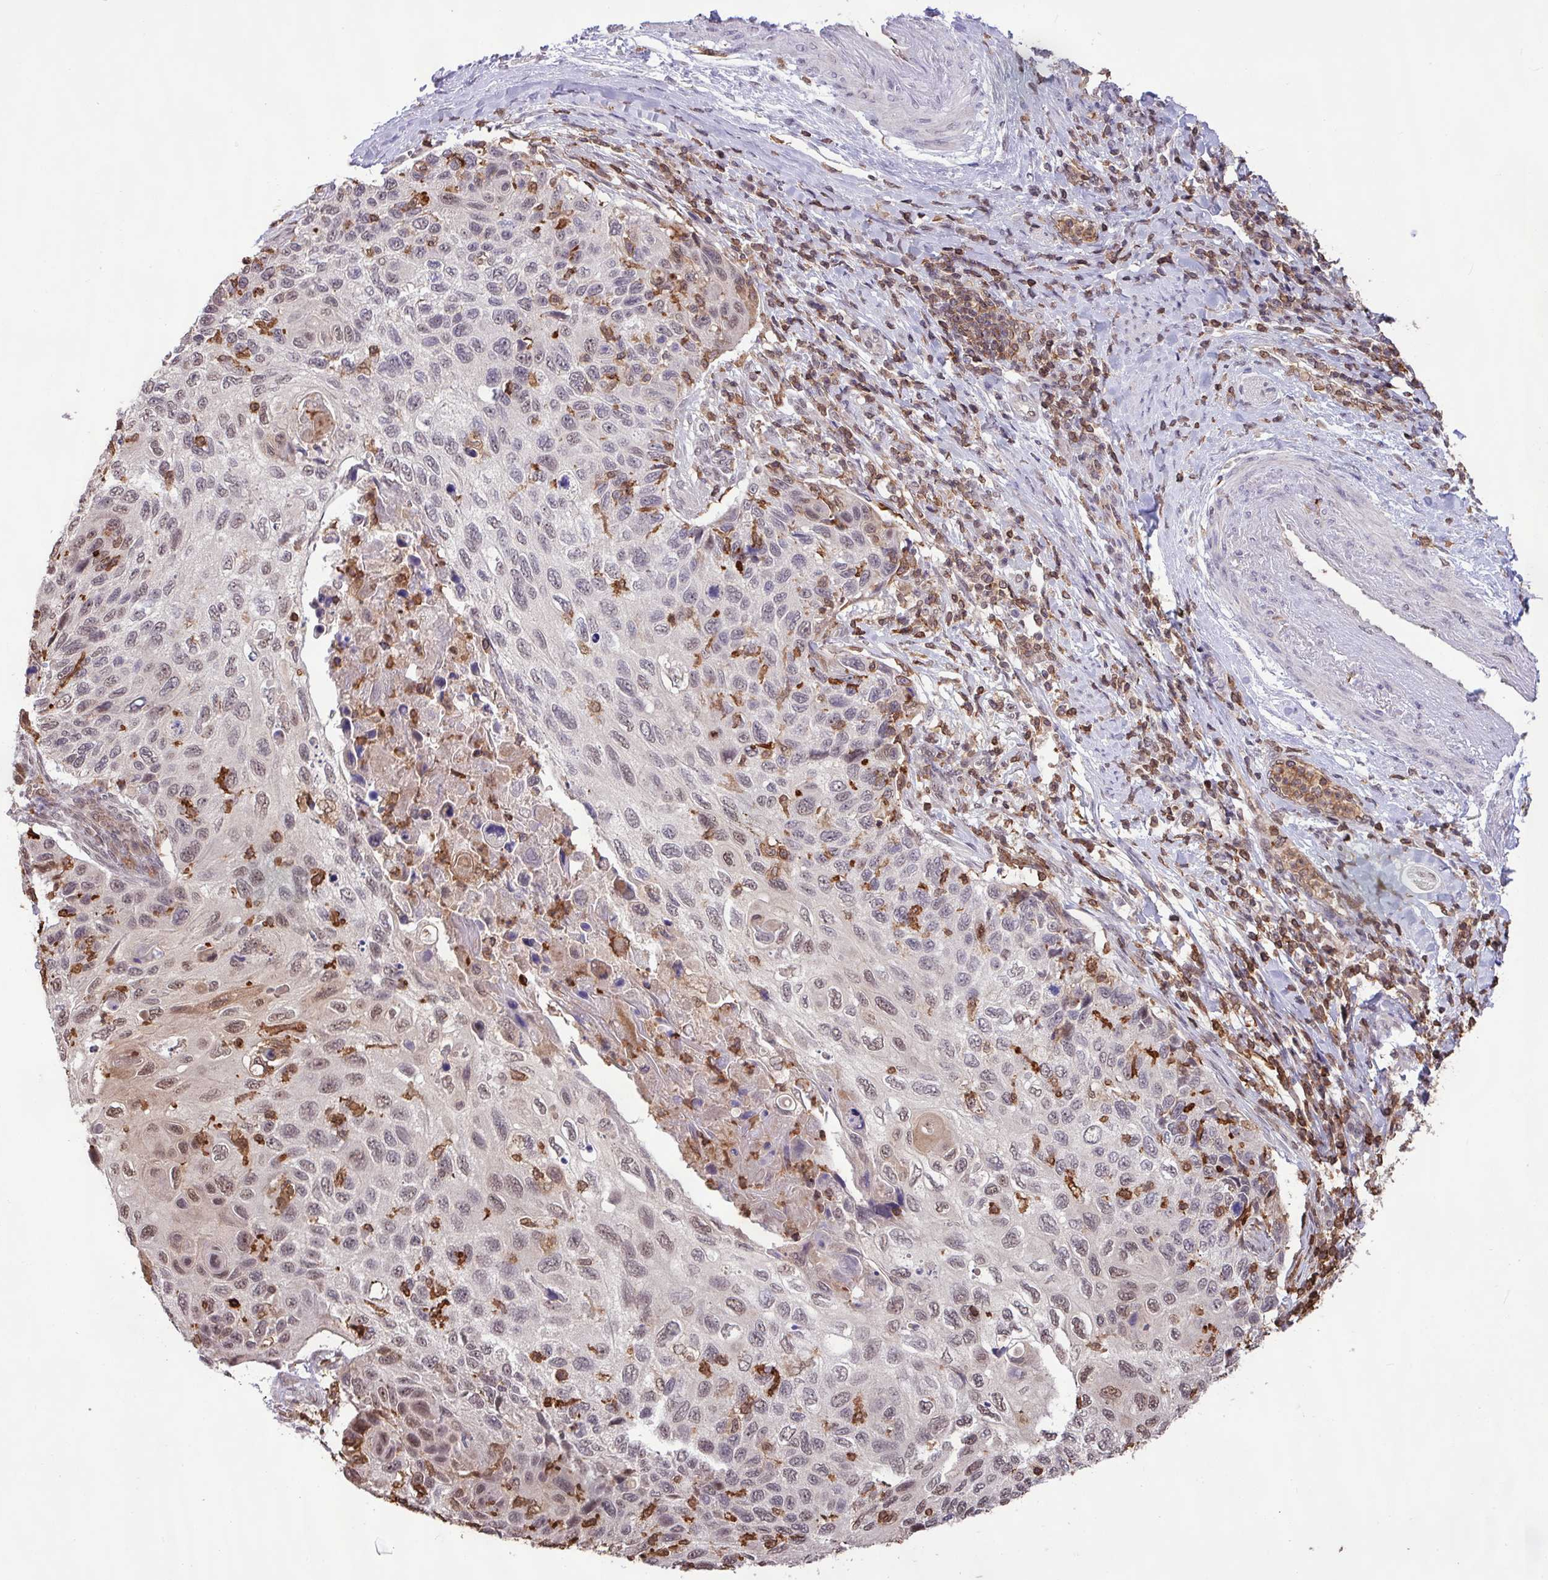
{"staining": {"intensity": "moderate", "quantity": "<25%", "location": "nuclear"}, "tissue": "cervical cancer", "cell_type": "Tumor cells", "image_type": "cancer", "snomed": [{"axis": "morphology", "description": "Squamous cell carcinoma, NOS"}, {"axis": "topography", "description": "Cervix"}], "caption": "Tumor cells reveal low levels of moderate nuclear expression in approximately <25% of cells in human cervical cancer.", "gene": "GON7", "patient": {"sex": "female", "age": 70}}